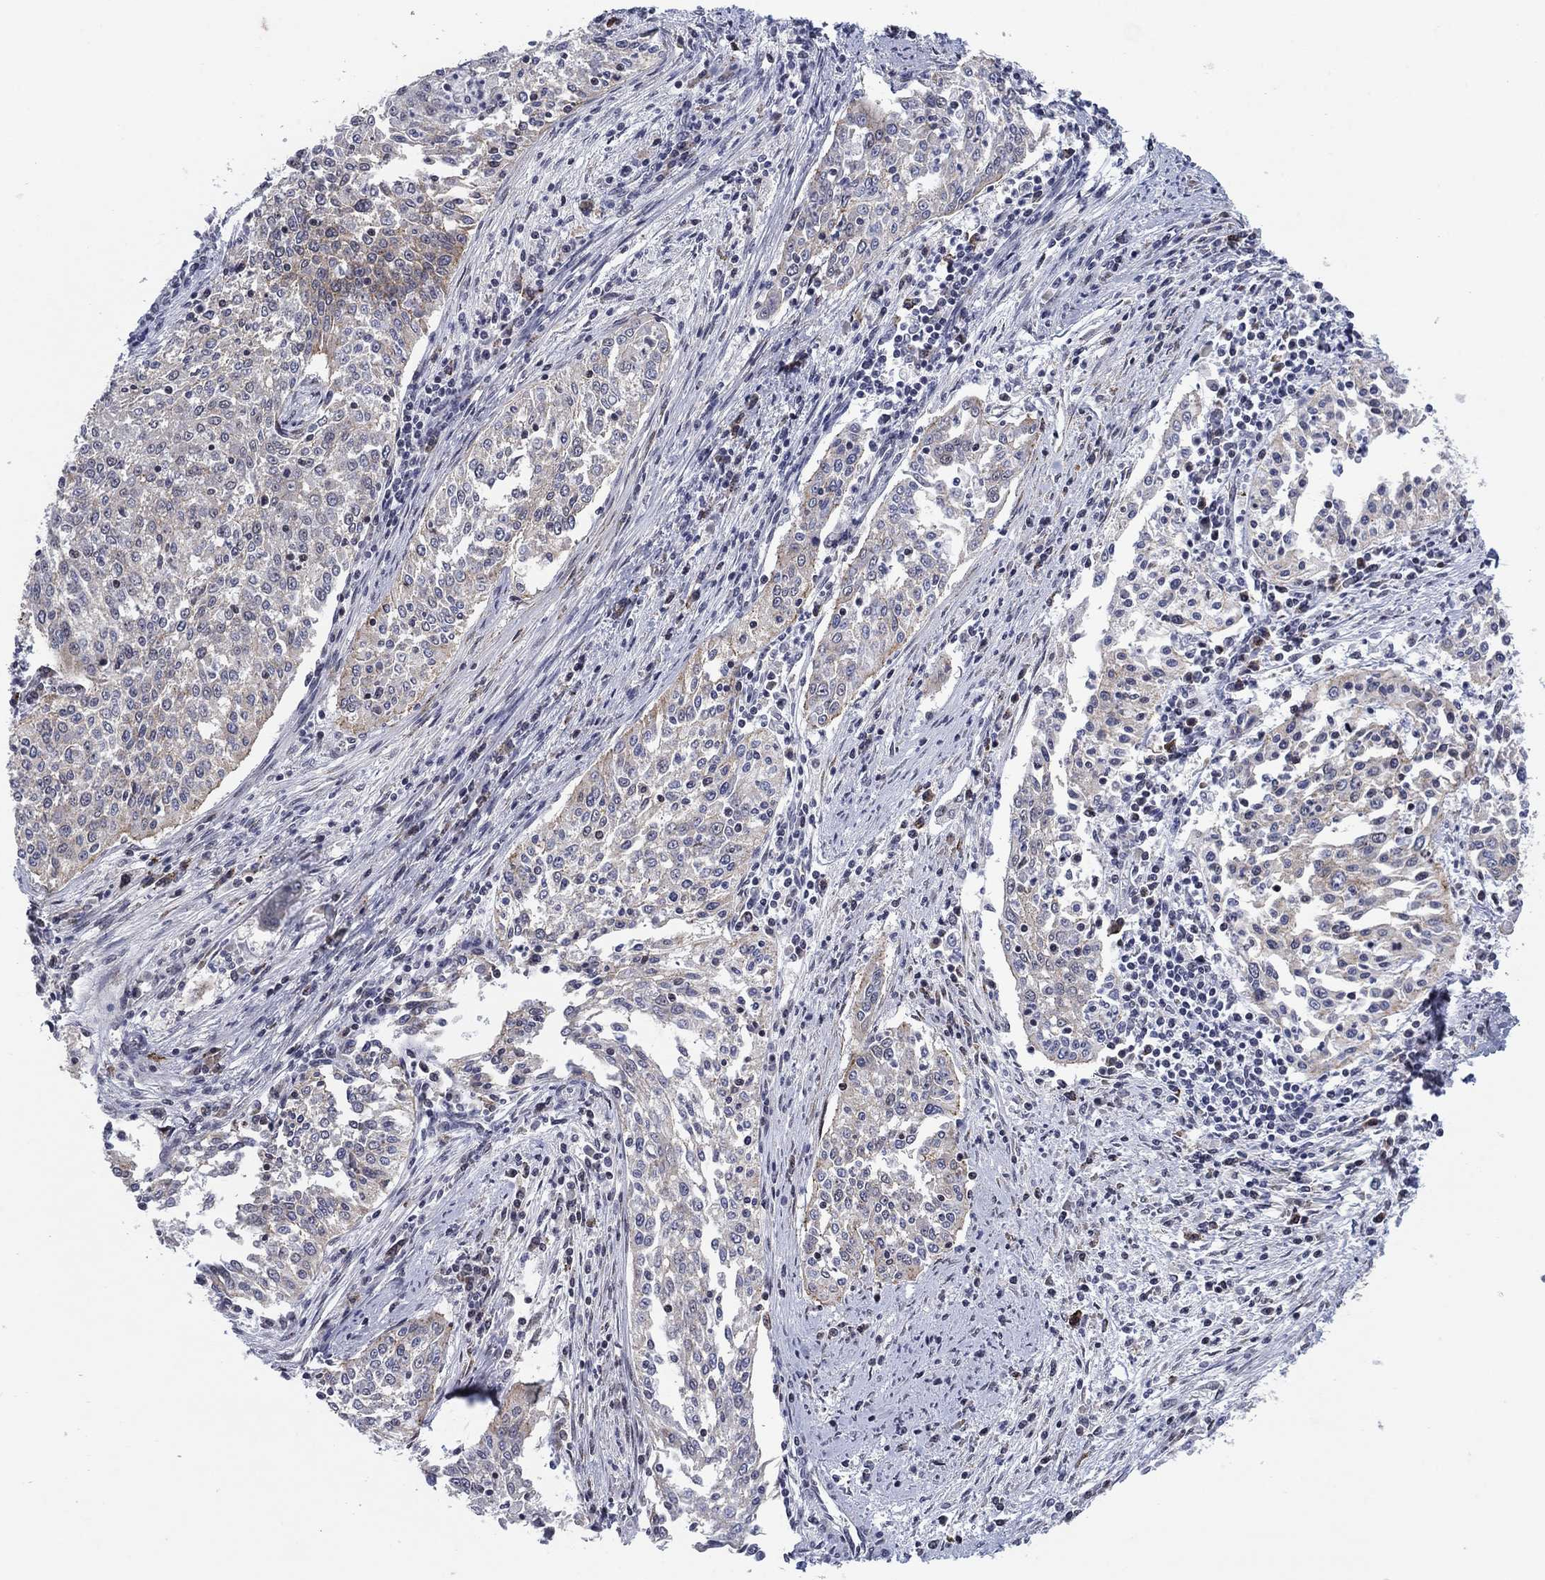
{"staining": {"intensity": "weak", "quantity": "25%-75%", "location": "cytoplasmic/membranous"}, "tissue": "cervical cancer", "cell_type": "Tumor cells", "image_type": "cancer", "snomed": [{"axis": "morphology", "description": "Squamous cell carcinoma, NOS"}, {"axis": "topography", "description": "Cervix"}], "caption": "A micrograph of cervical cancer (squamous cell carcinoma) stained for a protein reveals weak cytoplasmic/membranous brown staining in tumor cells. The staining was performed using DAB to visualize the protein expression in brown, while the nuclei were stained in blue with hematoxylin (Magnification: 20x).", "gene": "SDC1", "patient": {"sex": "female", "age": 41}}